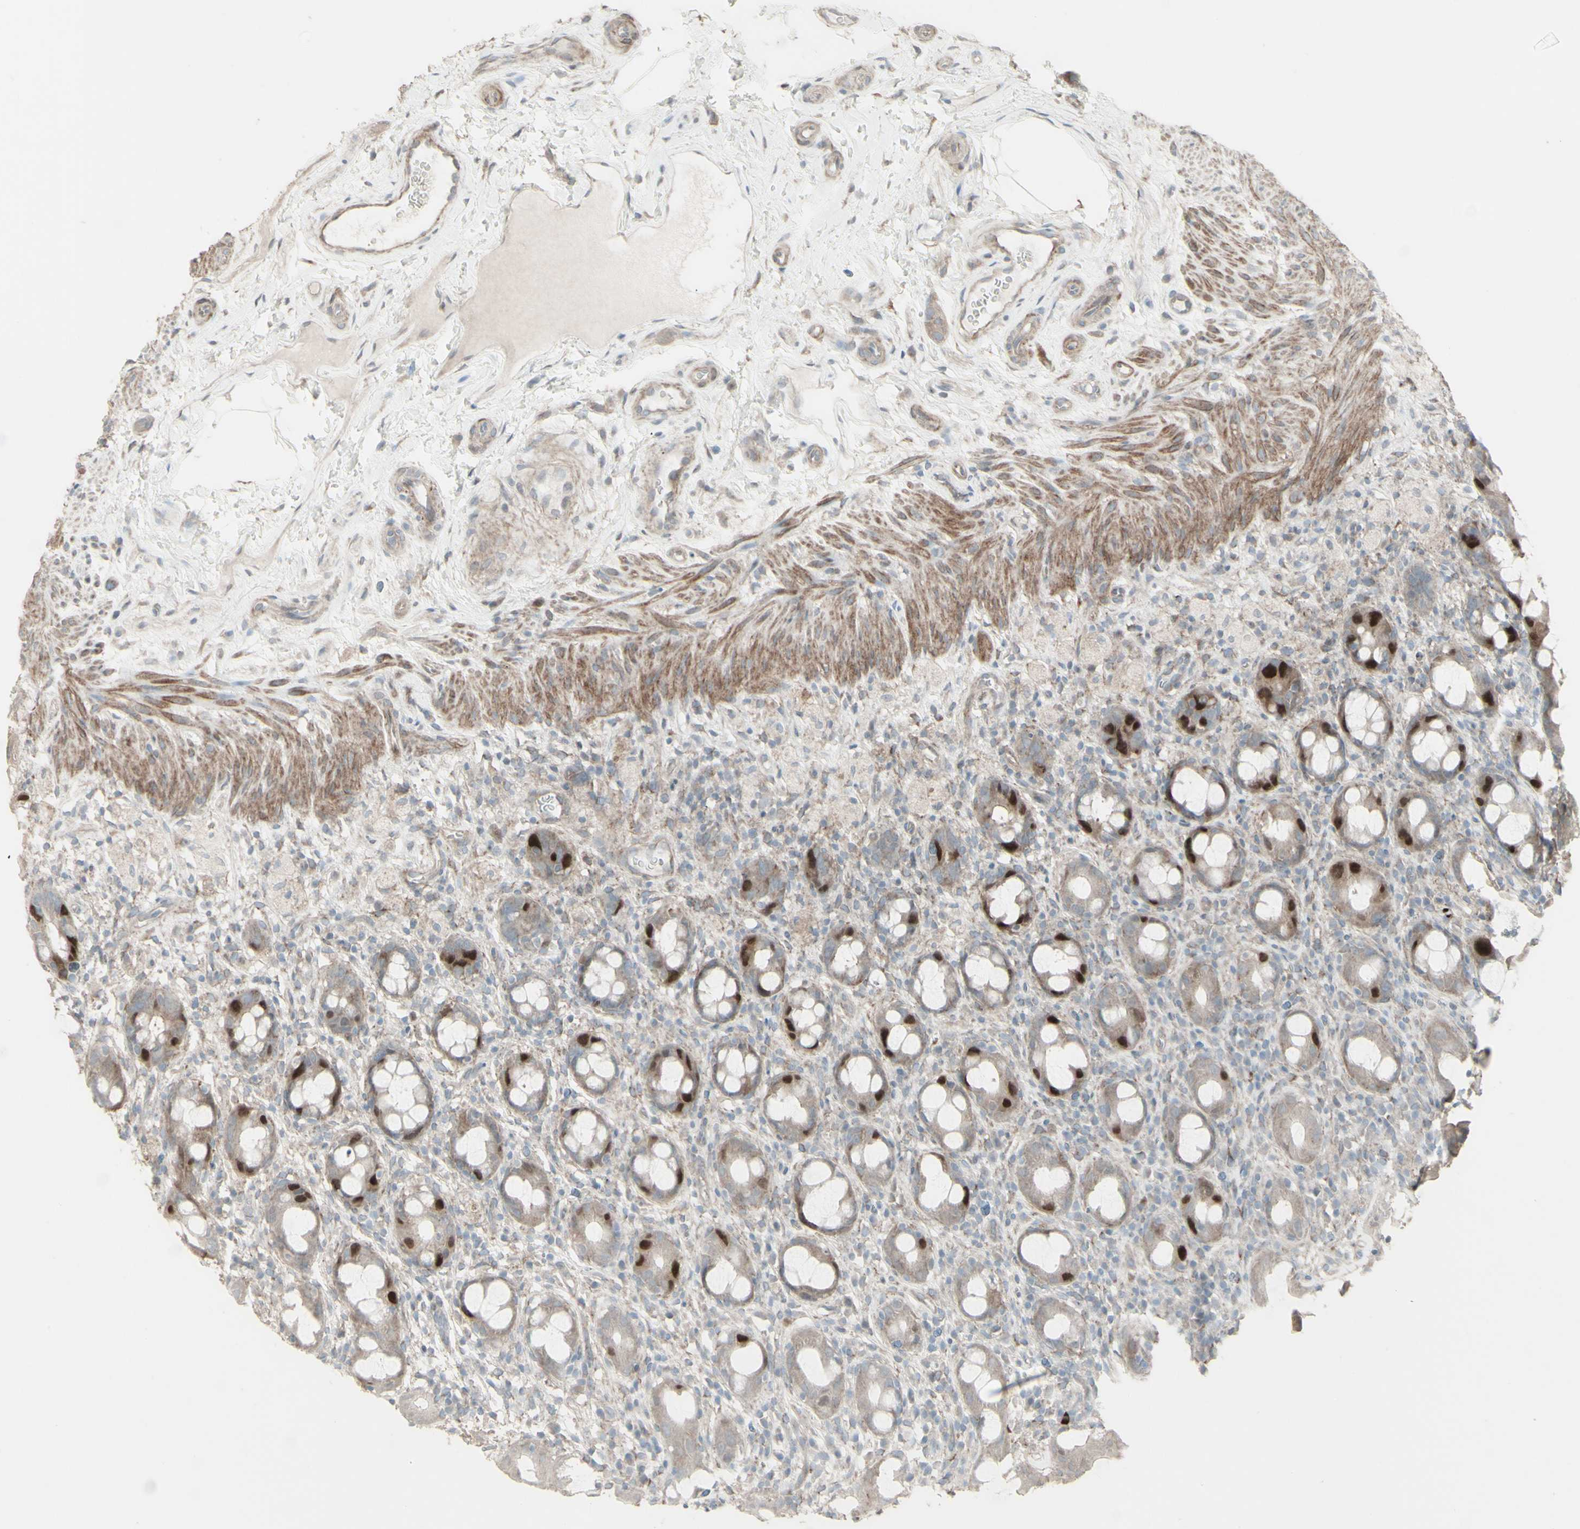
{"staining": {"intensity": "strong", "quantity": "<25%", "location": "nuclear"}, "tissue": "rectum", "cell_type": "Glandular cells", "image_type": "normal", "snomed": [{"axis": "morphology", "description": "Normal tissue, NOS"}, {"axis": "topography", "description": "Rectum"}], "caption": "Approximately <25% of glandular cells in normal rectum demonstrate strong nuclear protein positivity as visualized by brown immunohistochemical staining.", "gene": "GMNN", "patient": {"sex": "male", "age": 44}}